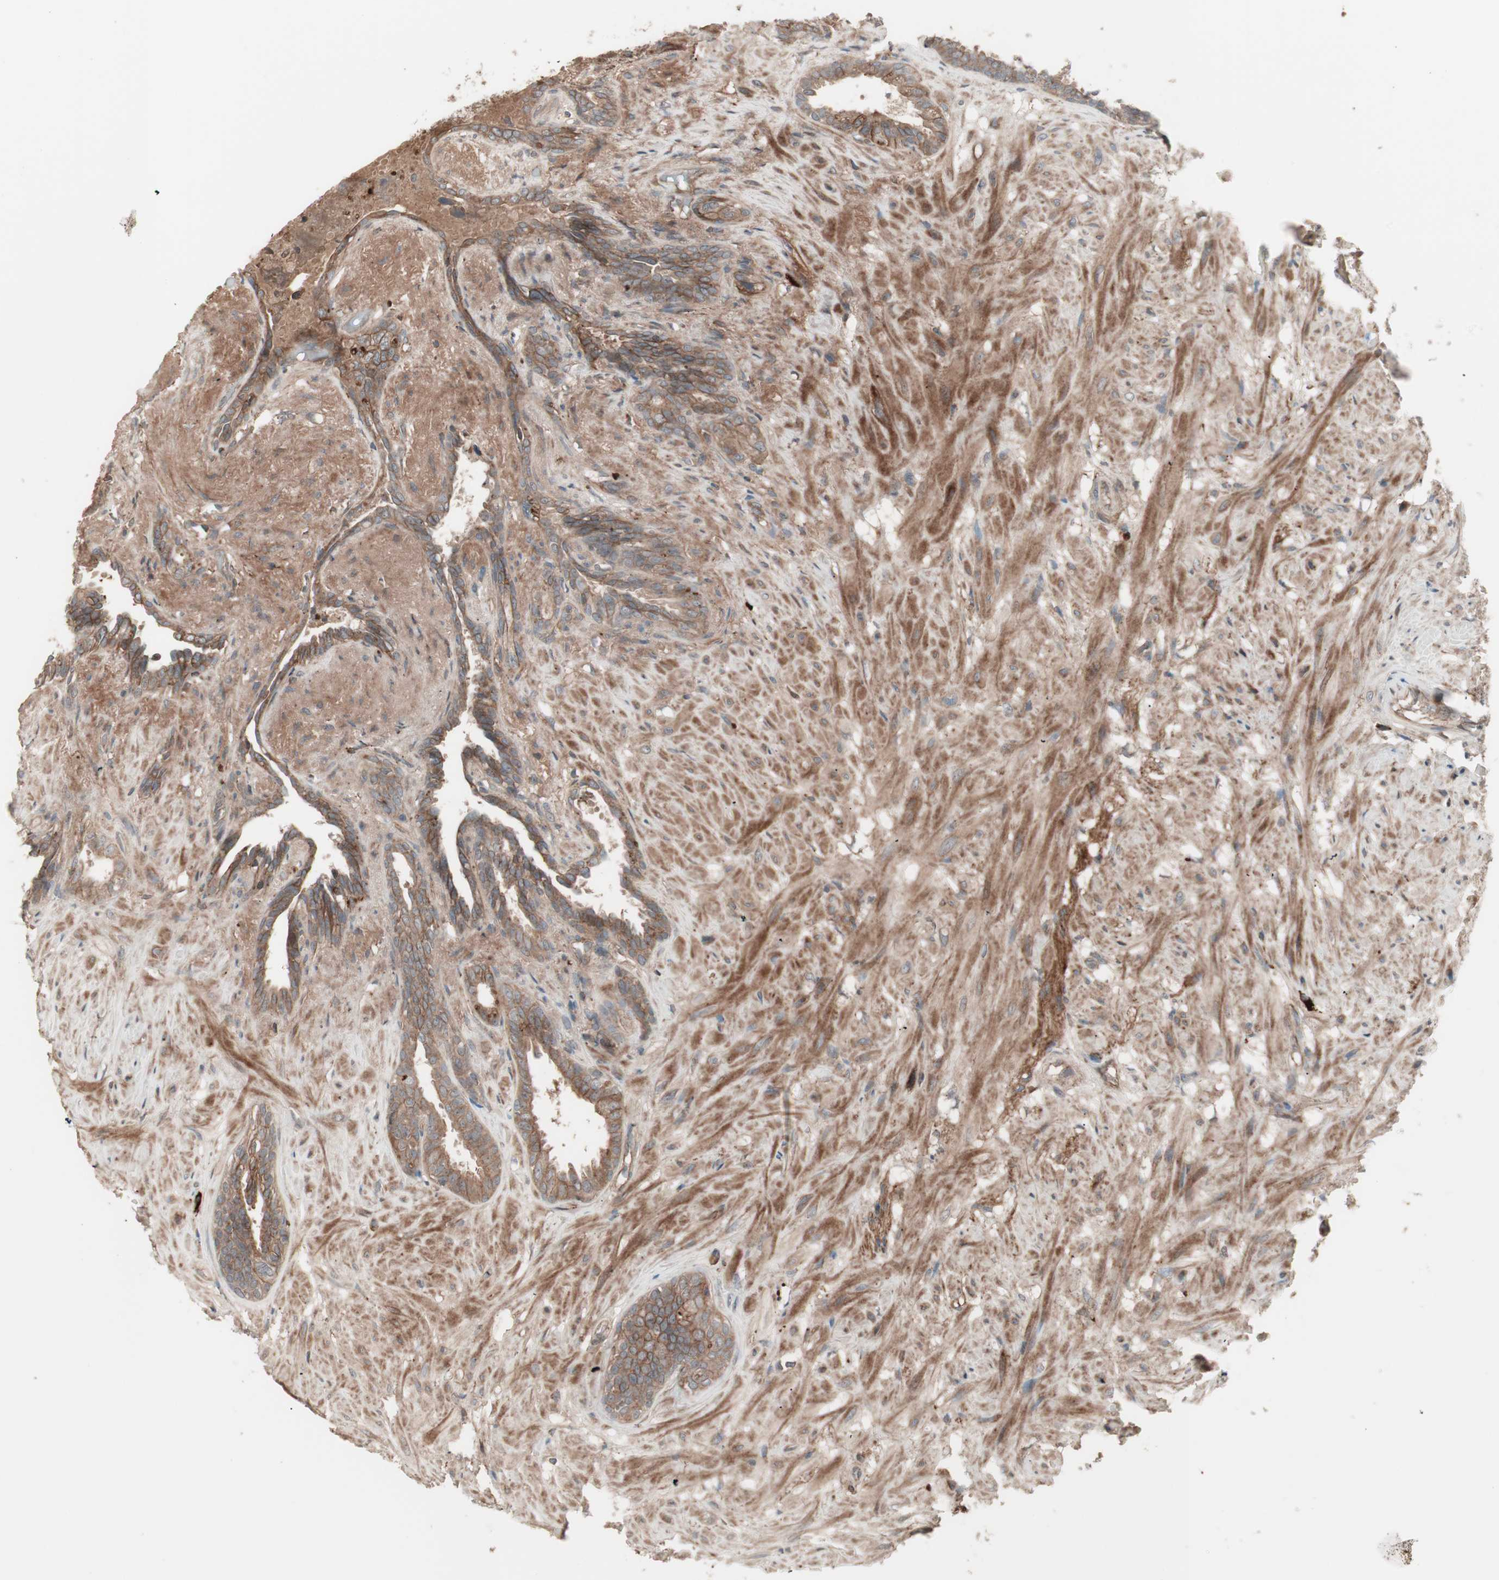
{"staining": {"intensity": "moderate", "quantity": ">75%", "location": "cytoplasmic/membranous"}, "tissue": "seminal vesicle", "cell_type": "Glandular cells", "image_type": "normal", "snomed": [{"axis": "morphology", "description": "Normal tissue, NOS"}, {"axis": "topography", "description": "Seminal veicle"}], "caption": "The image demonstrates staining of unremarkable seminal vesicle, revealing moderate cytoplasmic/membranous protein positivity (brown color) within glandular cells. Immunohistochemistry stains the protein in brown and the nuclei are stained blue.", "gene": "TFPI", "patient": {"sex": "male", "age": 61}}